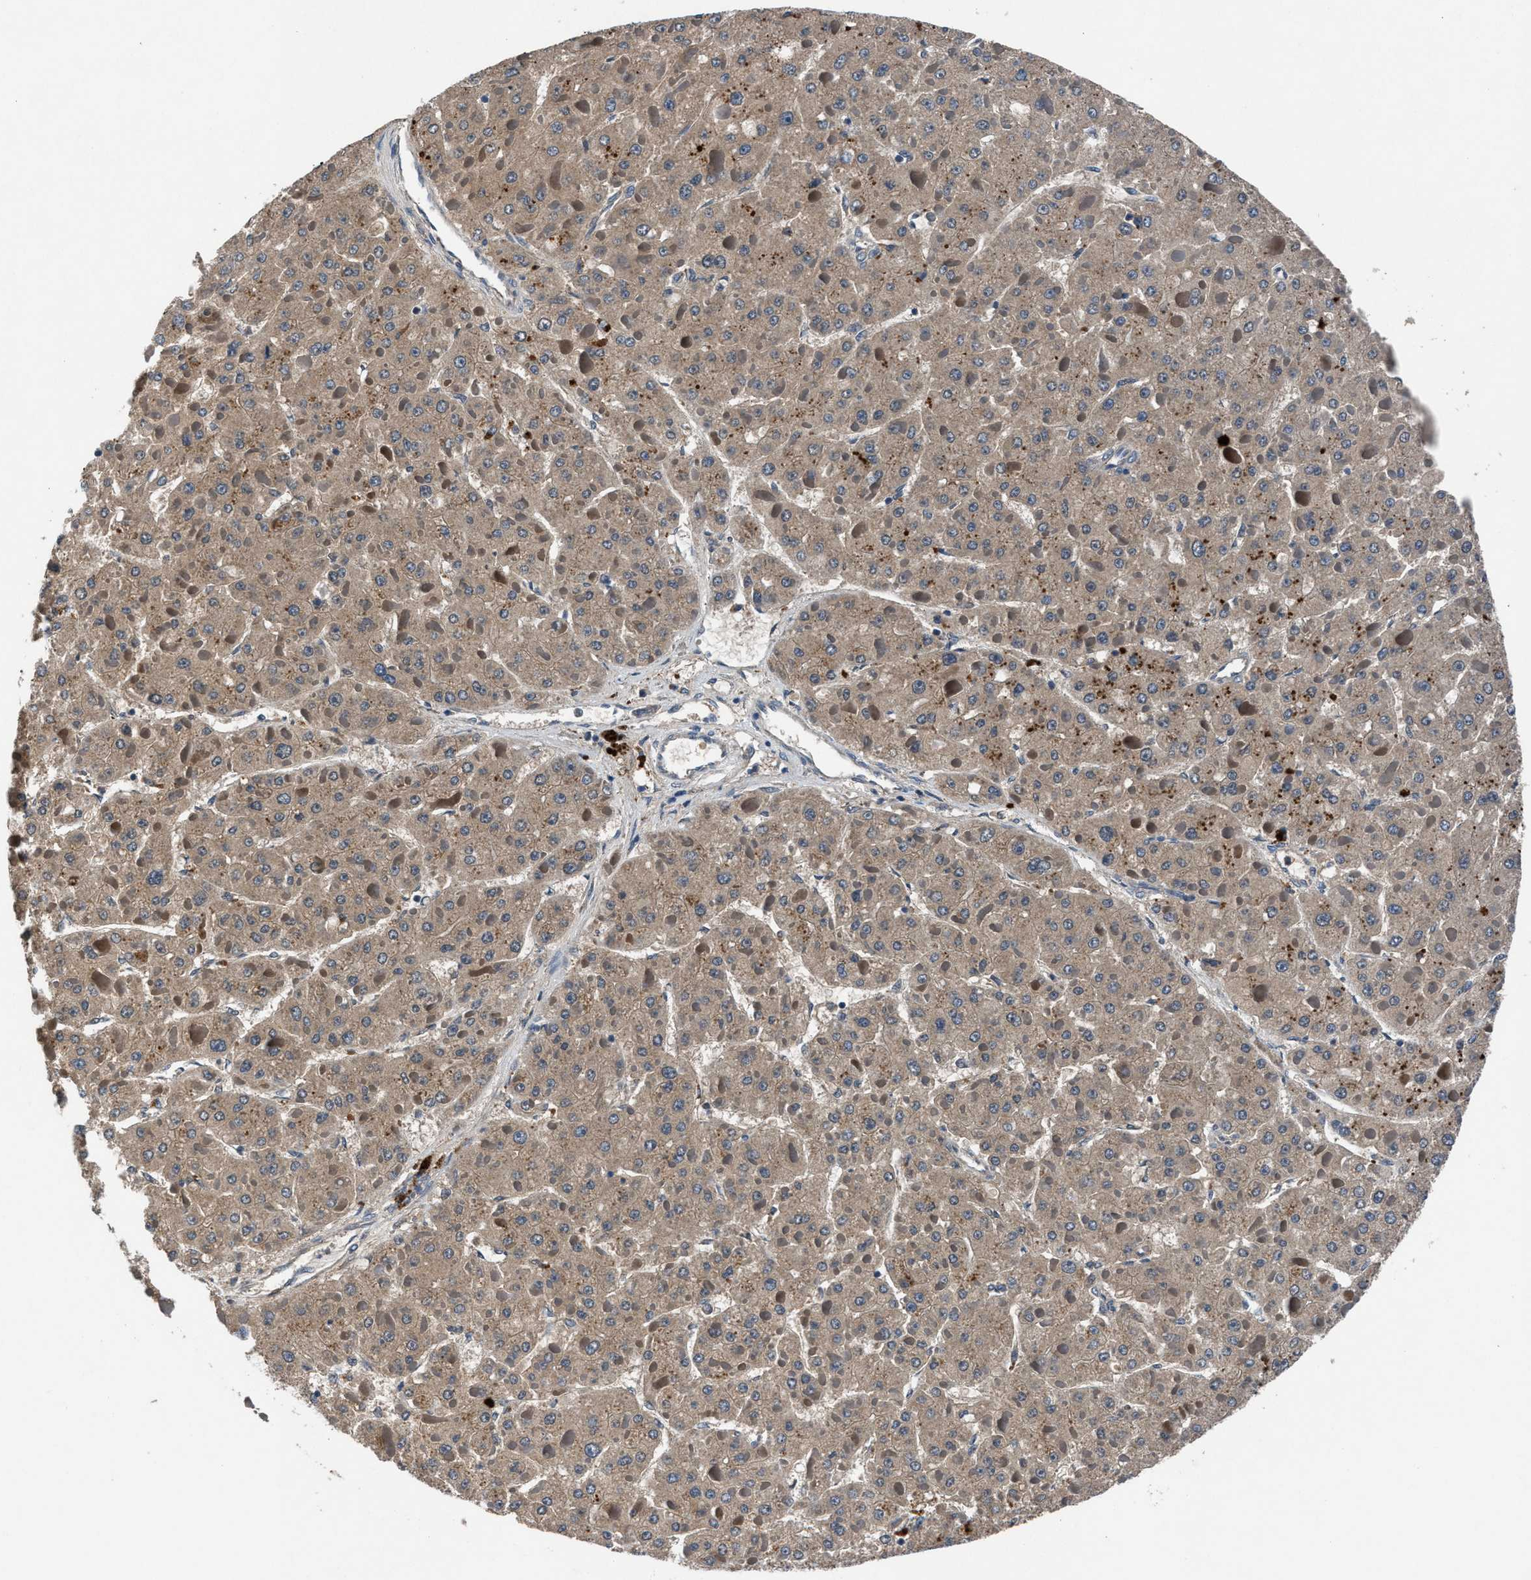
{"staining": {"intensity": "weak", "quantity": ">75%", "location": "cytoplasmic/membranous"}, "tissue": "liver cancer", "cell_type": "Tumor cells", "image_type": "cancer", "snomed": [{"axis": "morphology", "description": "Carcinoma, Hepatocellular, NOS"}, {"axis": "topography", "description": "Liver"}], "caption": "Tumor cells show low levels of weak cytoplasmic/membranous expression in about >75% of cells in hepatocellular carcinoma (liver). The staining was performed using DAB to visualize the protein expression in brown, while the nuclei were stained in blue with hematoxylin (Magnification: 20x).", "gene": "PRXL2C", "patient": {"sex": "female", "age": 73}}